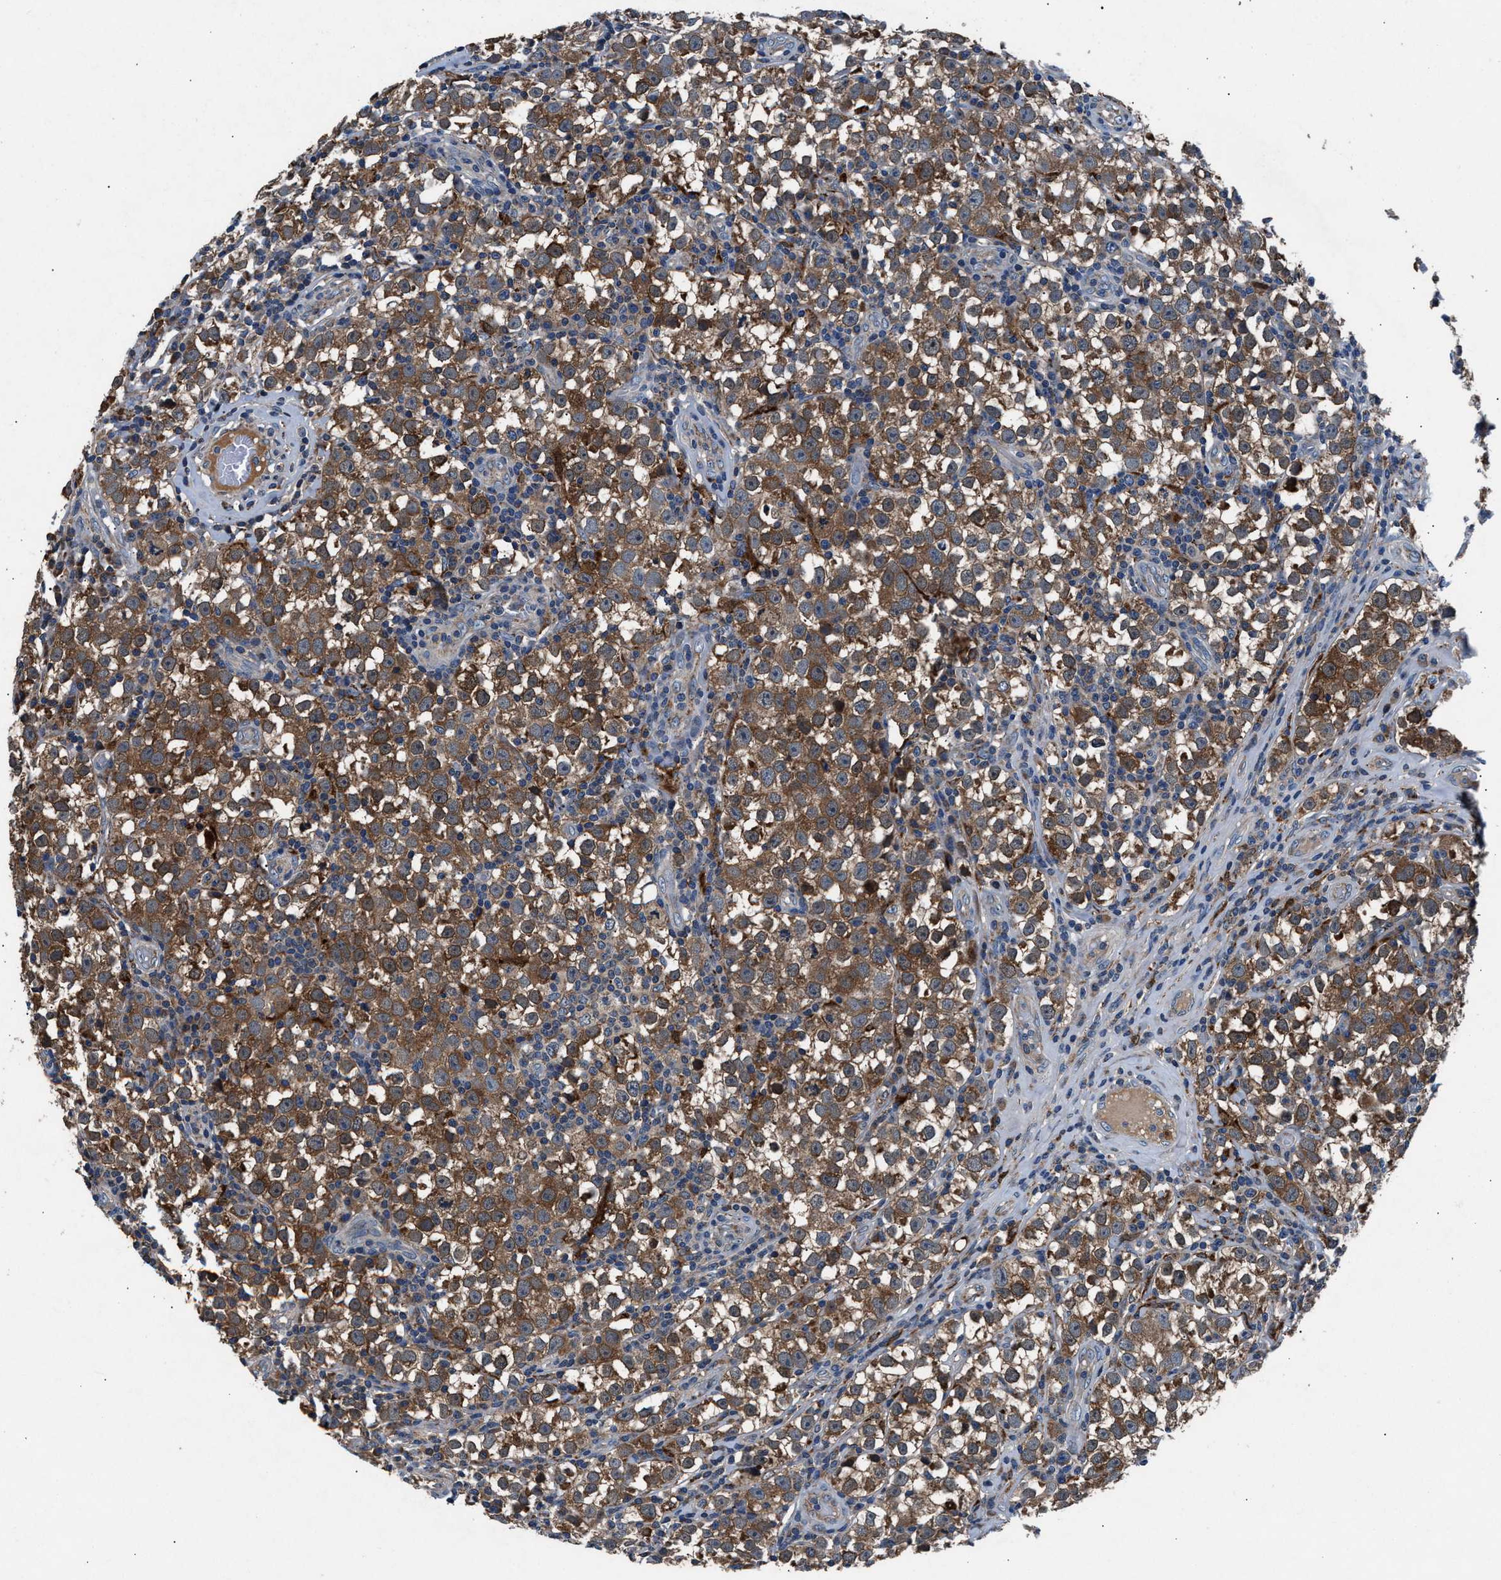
{"staining": {"intensity": "moderate", "quantity": ">75%", "location": "cytoplasmic/membranous"}, "tissue": "testis cancer", "cell_type": "Tumor cells", "image_type": "cancer", "snomed": [{"axis": "morphology", "description": "Normal tissue, NOS"}, {"axis": "morphology", "description": "Seminoma, NOS"}, {"axis": "topography", "description": "Testis"}], "caption": "Tumor cells display moderate cytoplasmic/membranous positivity in approximately >75% of cells in testis cancer (seminoma). (IHC, brightfield microscopy, high magnification).", "gene": "FAM221A", "patient": {"sex": "male", "age": 43}}